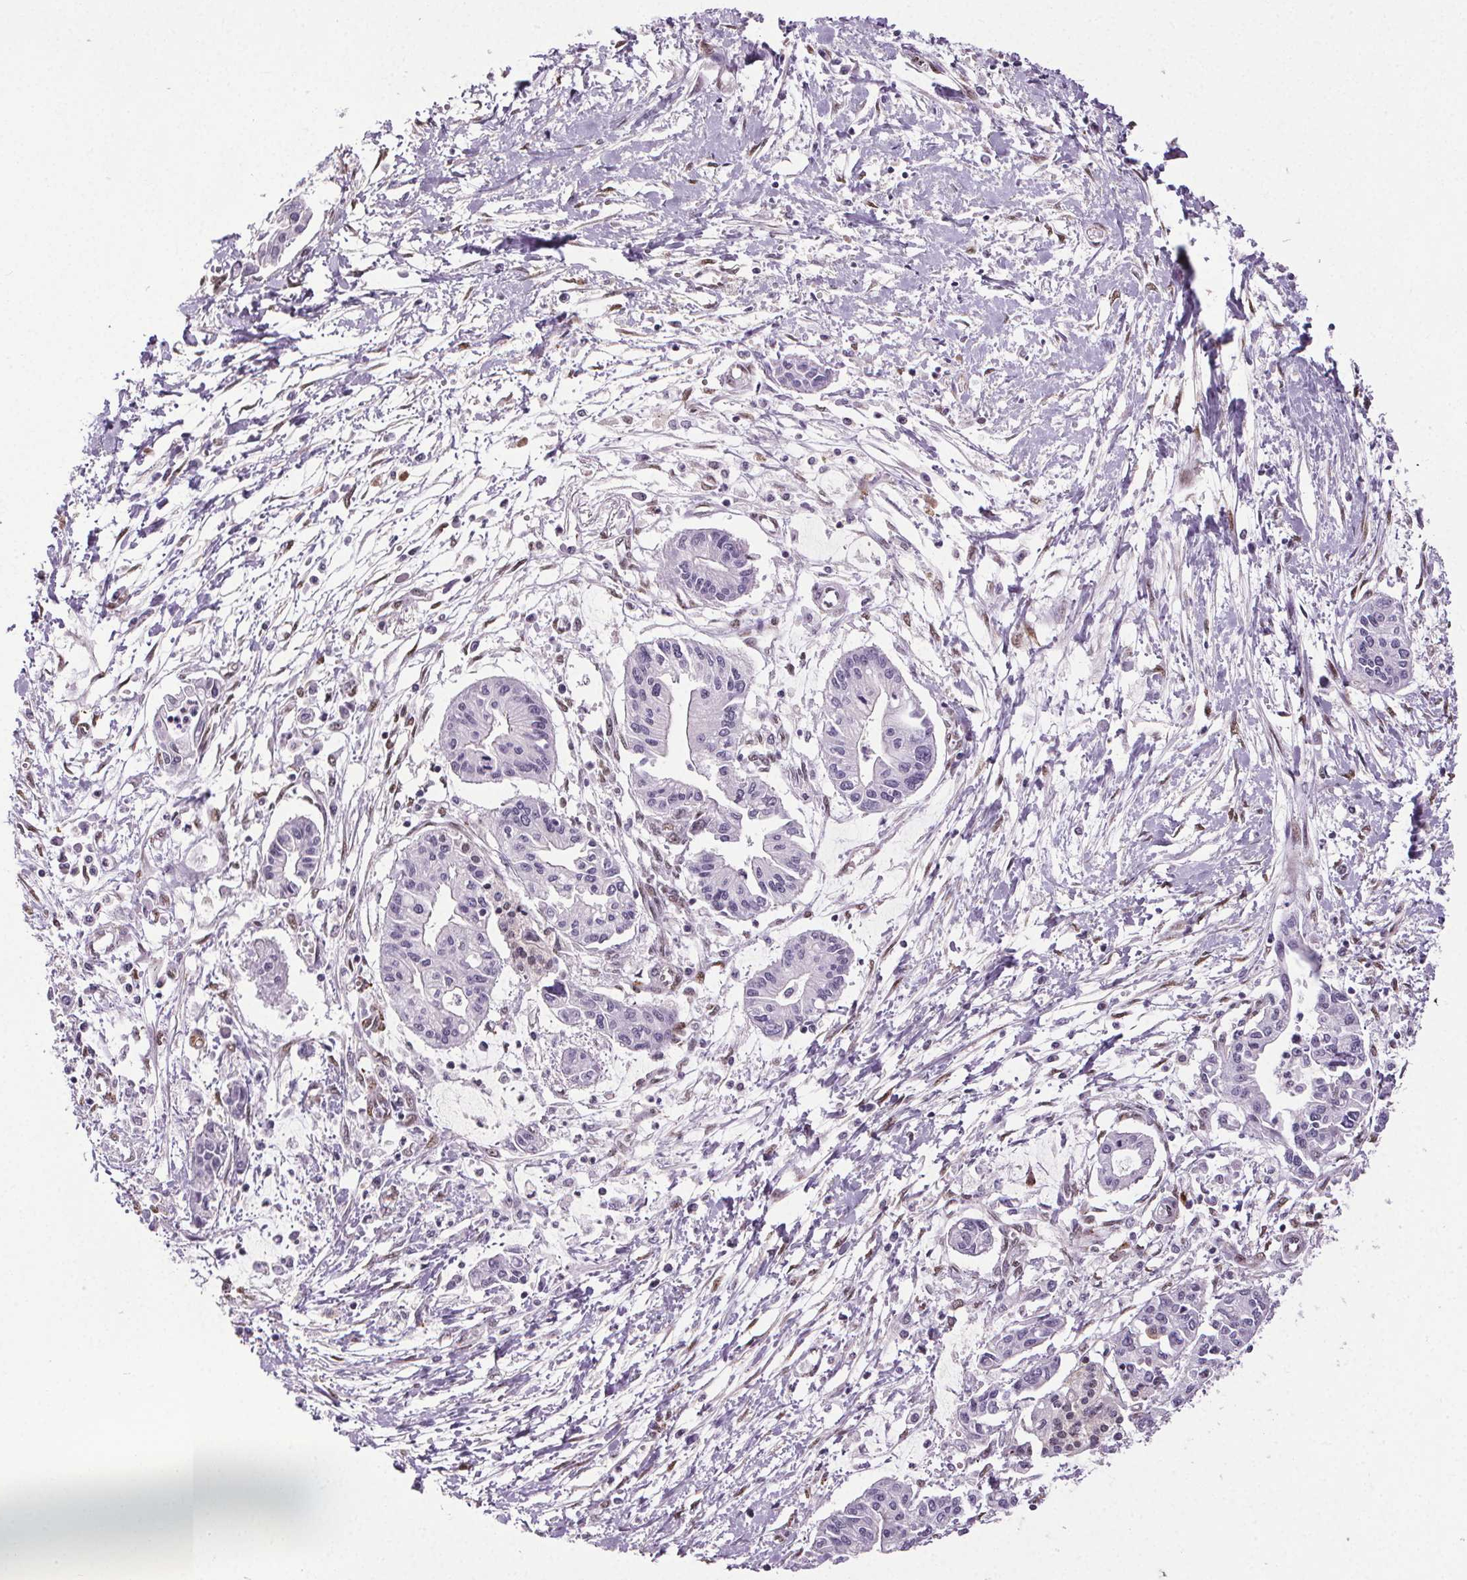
{"staining": {"intensity": "negative", "quantity": "none", "location": "none"}, "tissue": "pancreatic cancer", "cell_type": "Tumor cells", "image_type": "cancer", "snomed": [{"axis": "morphology", "description": "Adenocarcinoma, NOS"}, {"axis": "topography", "description": "Pancreas"}], "caption": "An image of adenocarcinoma (pancreatic) stained for a protein shows no brown staining in tumor cells.", "gene": "GP6", "patient": {"sex": "male", "age": 60}}